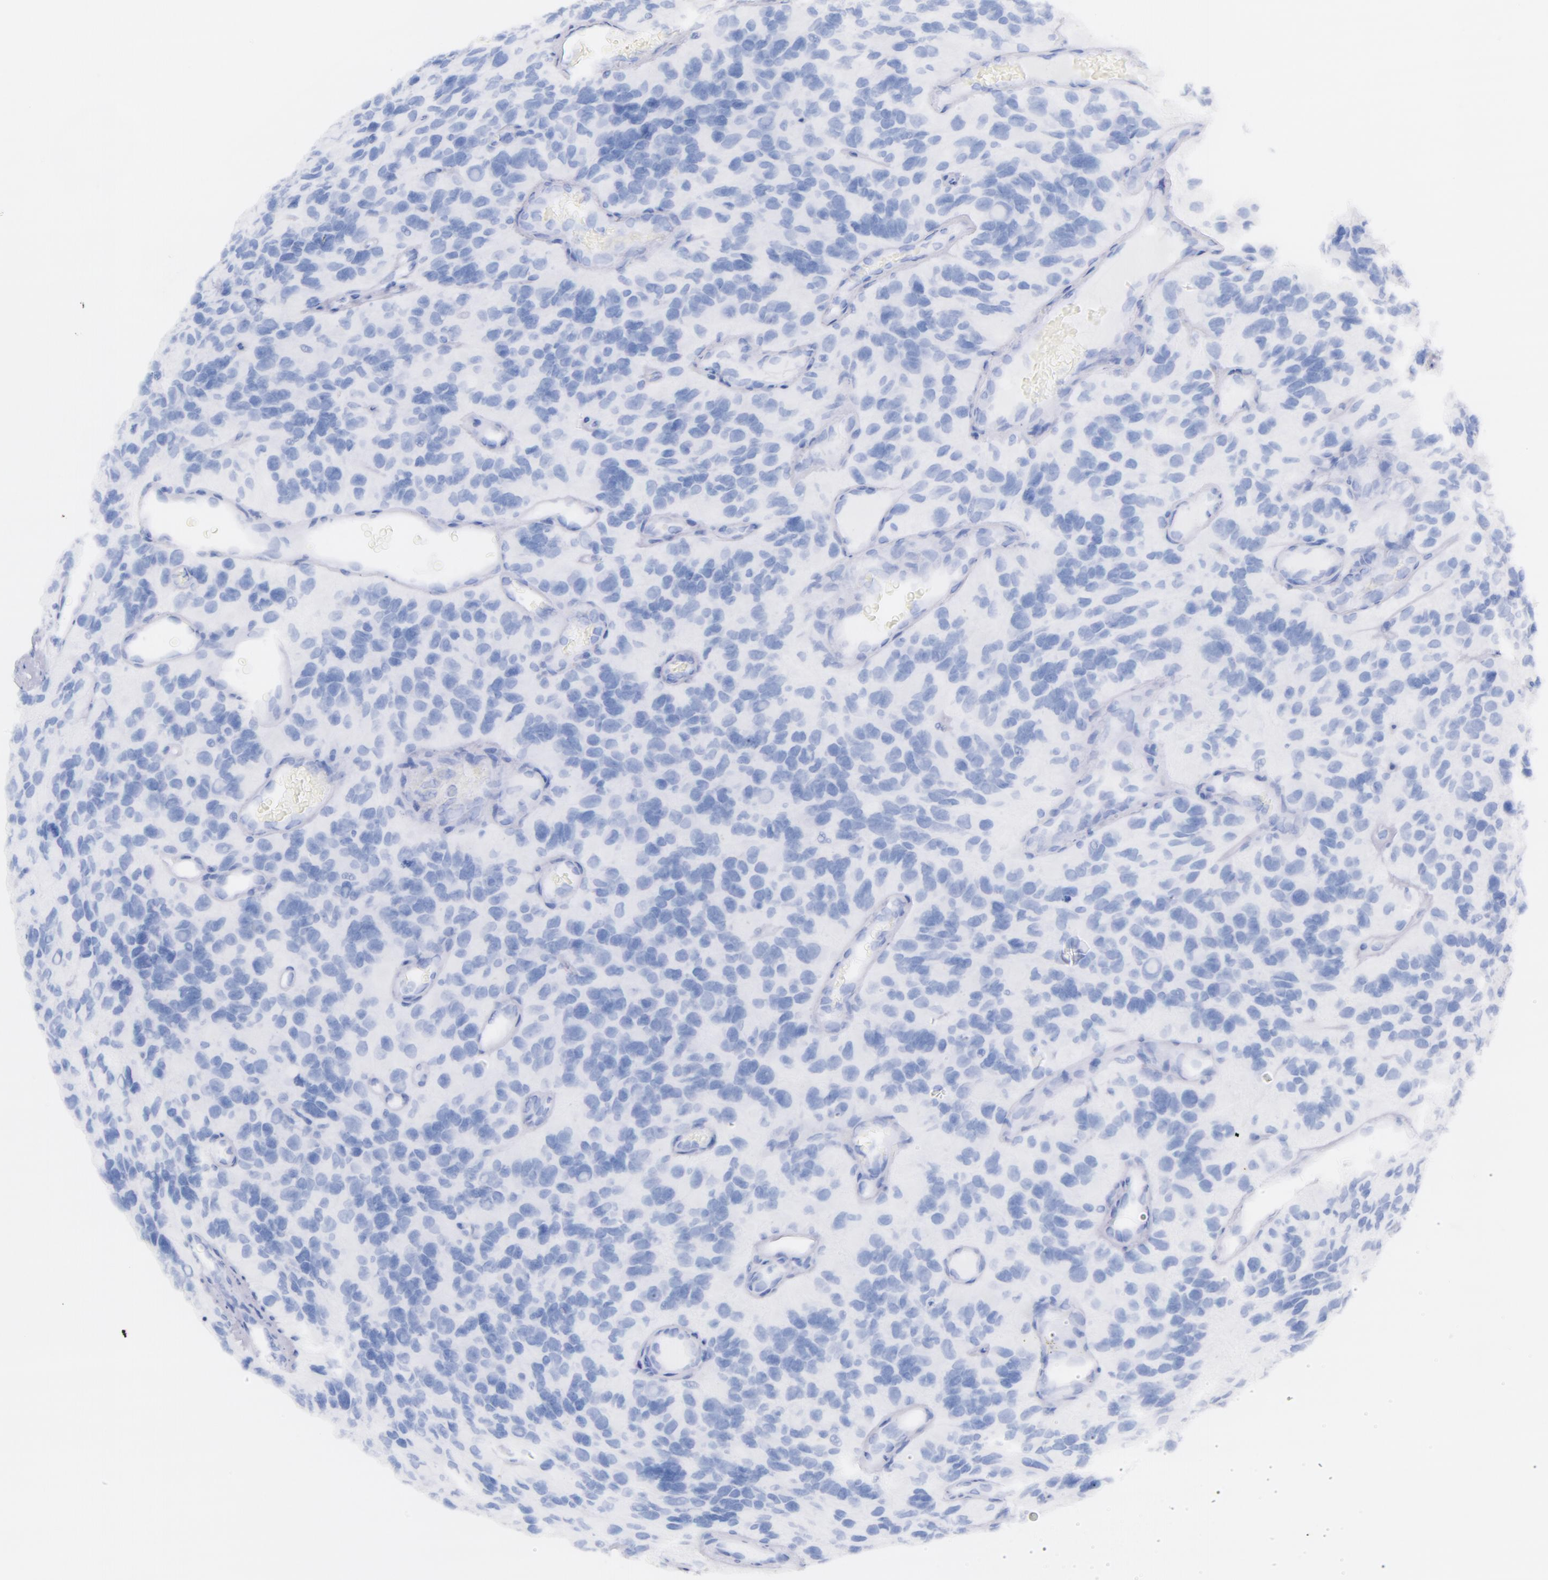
{"staining": {"intensity": "negative", "quantity": "none", "location": "none"}, "tissue": "glioma", "cell_type": "Tumor cells", "image_type": "cancer", "snomed": [{"axis": "morphology", "description": "Glioma, malignant, High grade"}, {"axis": "topography", "description": "Brain"}], "caption": "Tumor cells show no significant protein staining in malignant high-grade glioma.", "gene": "CD44", "patient": {"sex": "male", "age": 77}}